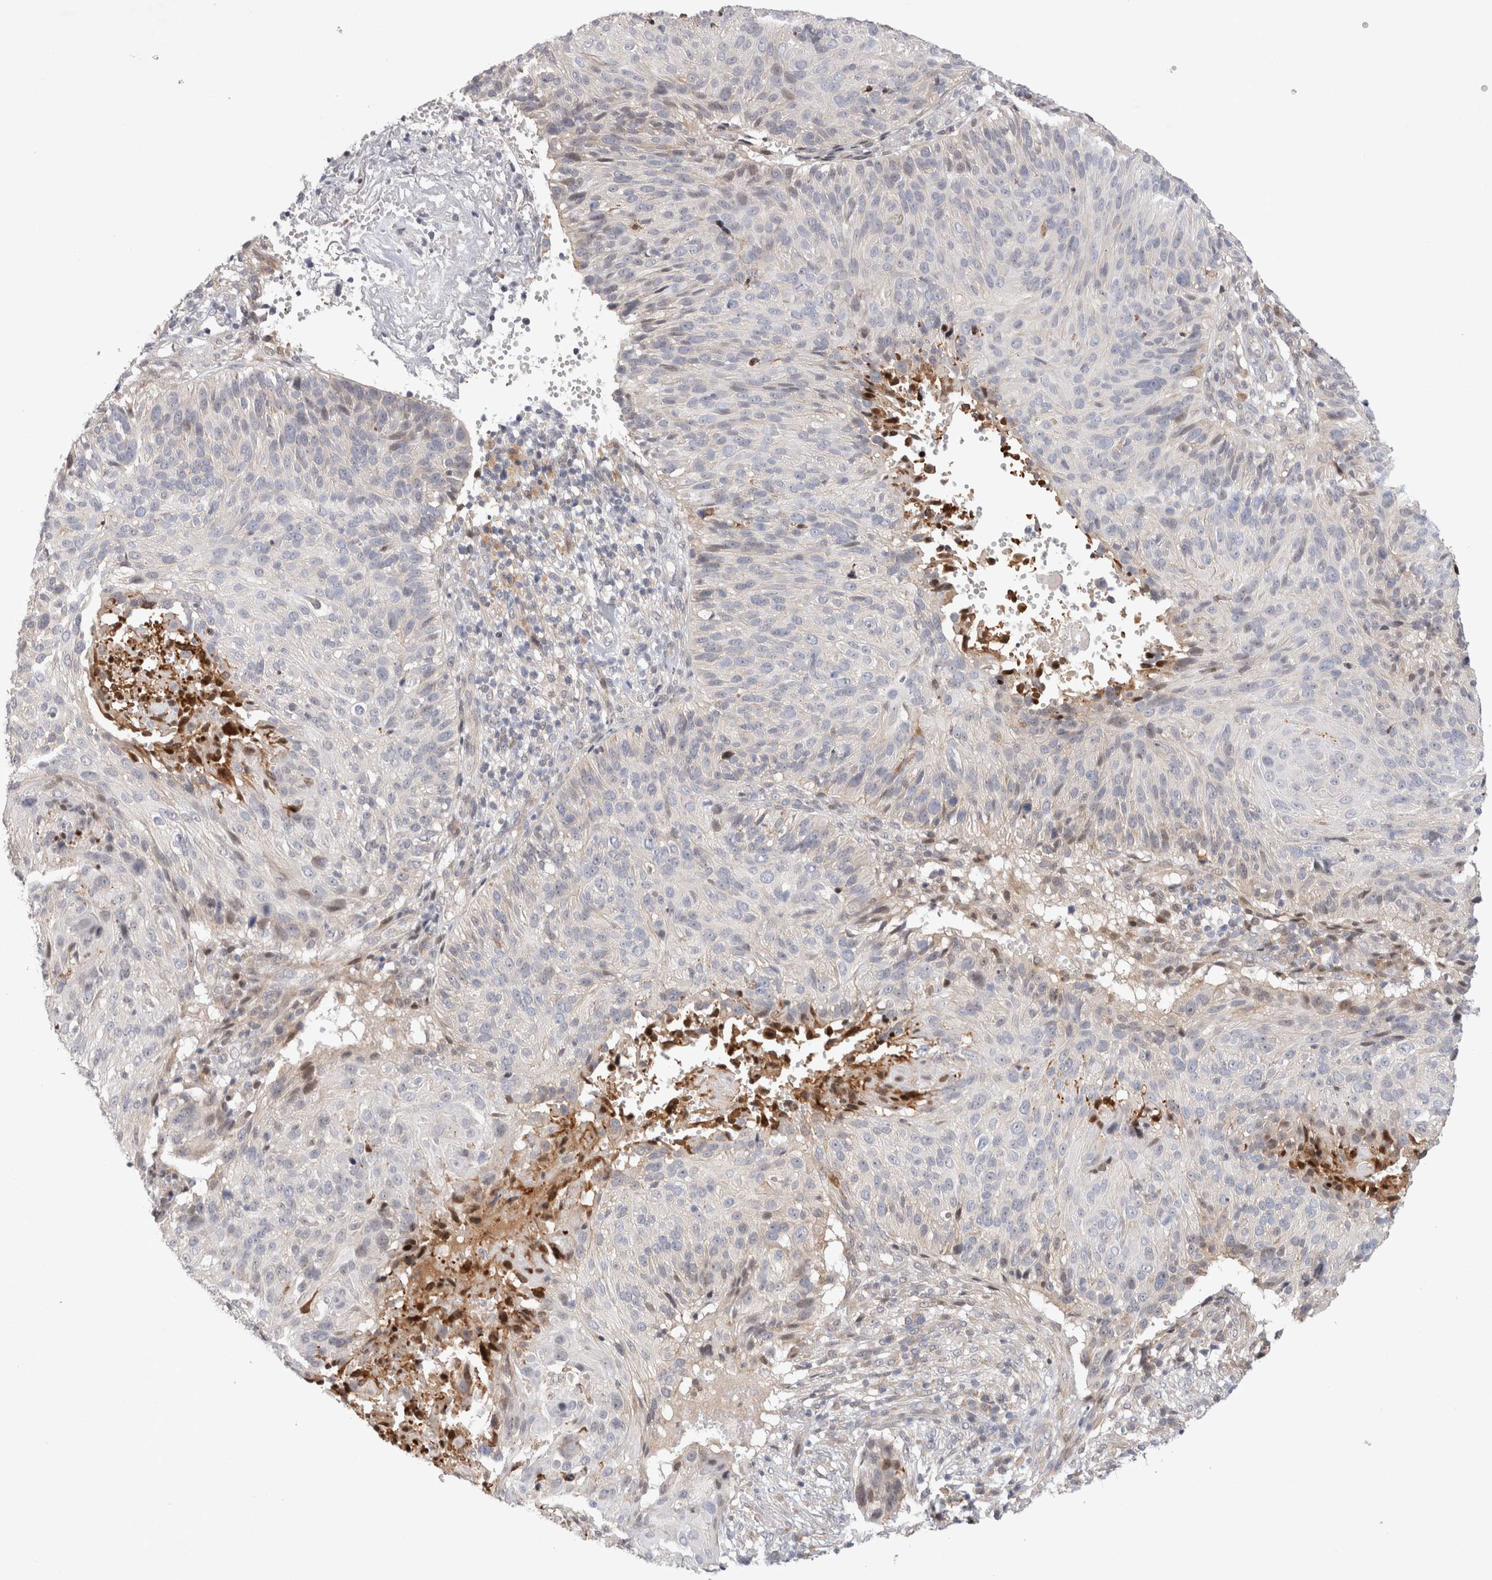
{"staining": {"intensity": "negative", "quantity": "none", "location": "none"}, "tissue": "cervical cancer", "cell_type": "Tumor cells", "image_type": "cancer", "snomed": [{"axis": "morphology", "description": "Squamous cell carcinoma, NOS"}, {"axis": "topography", "description": "Cervix"}], "caption": "Cervical squamous cell carcinoma was stained to show a protein in brown. There is no significant positivity in tumor cells.", "gene": "TCF4", "patient": {"sex": "female", "age": 74}}